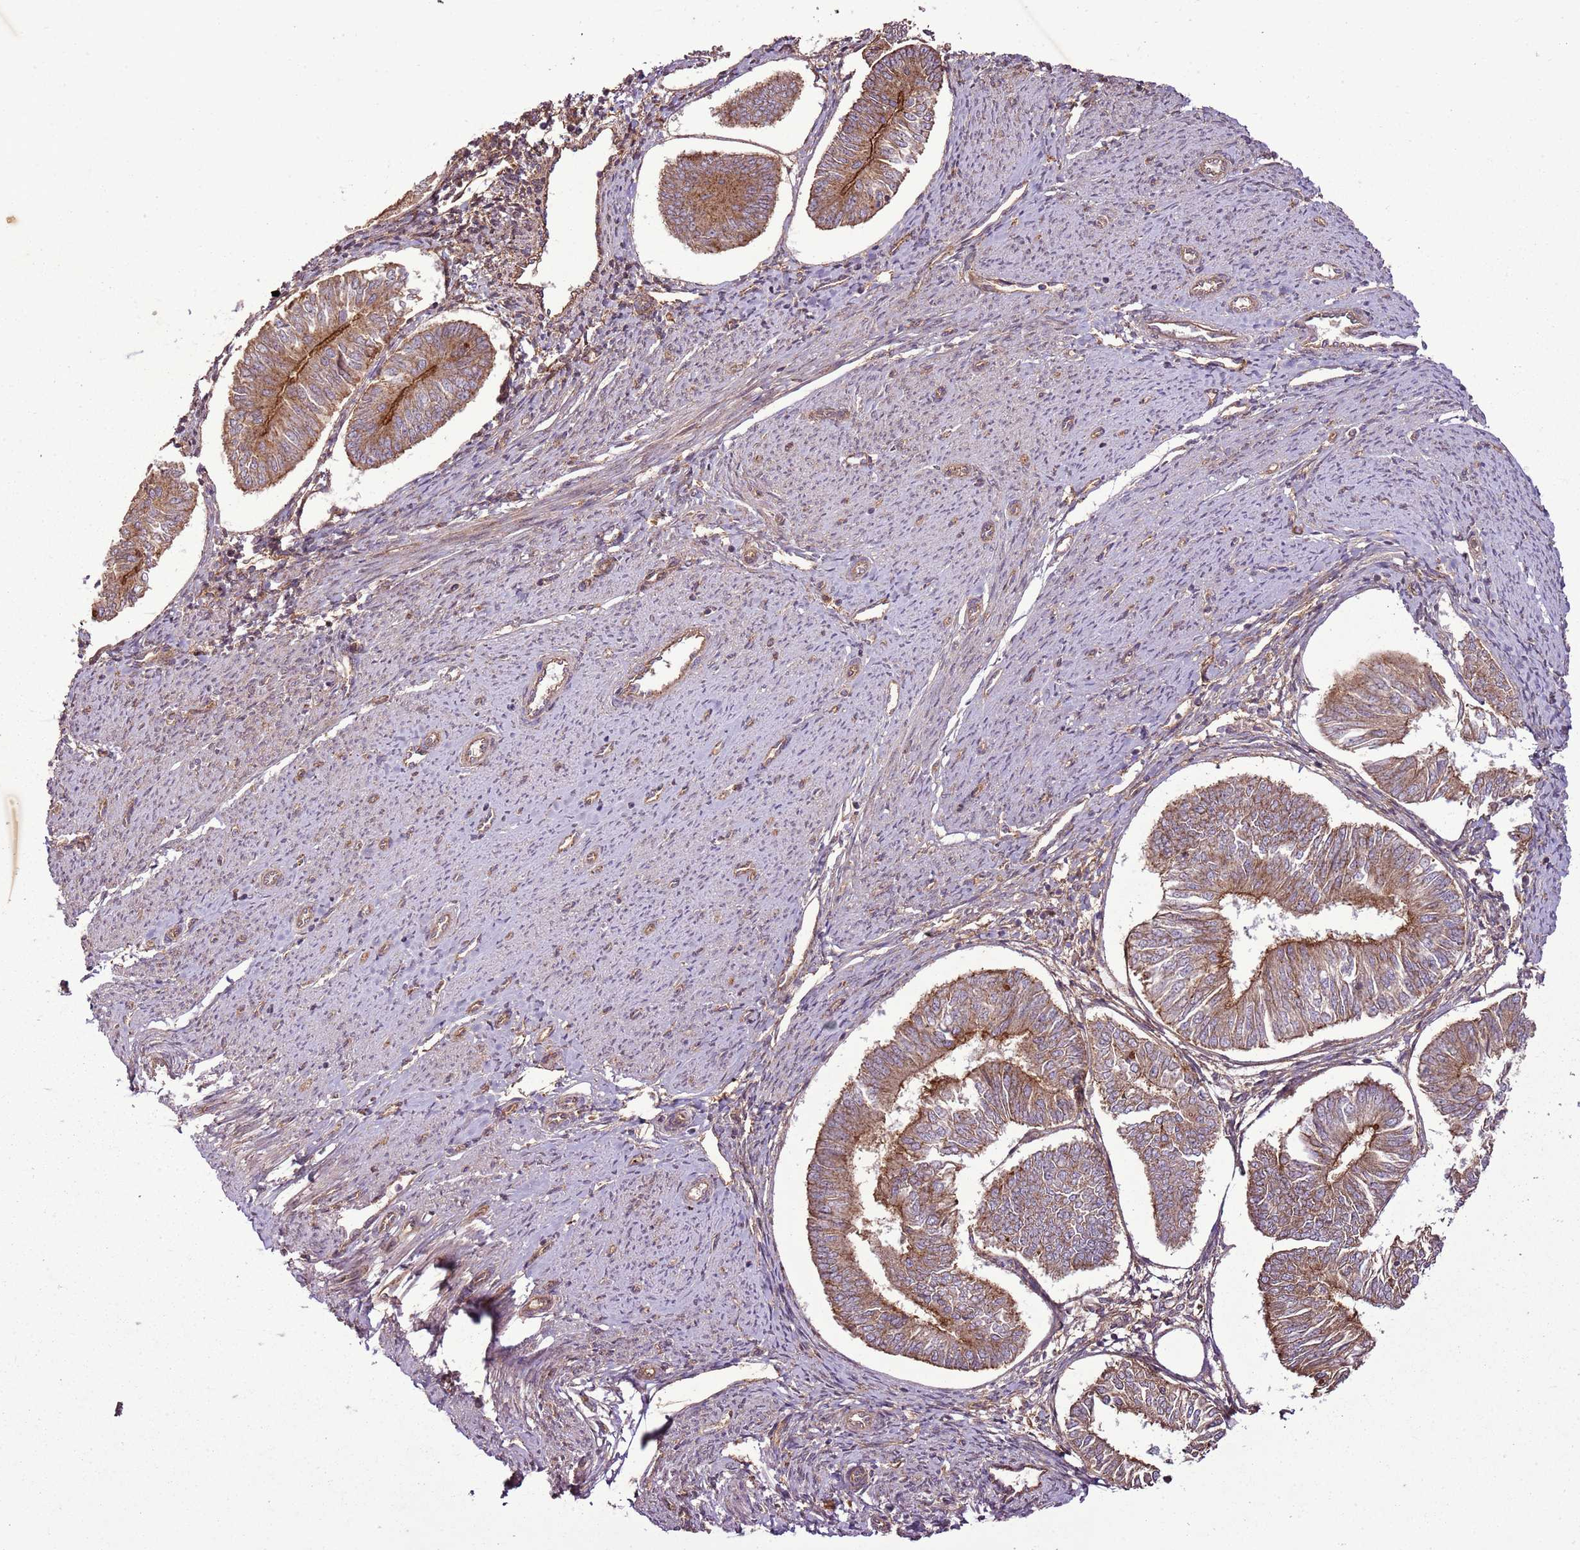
{"staining": {"intensity": "moderate", "quantity": ">75%", "location": "cytoplasmic/membranous"}, "tissue": "endometrial cancer", "cell_type": "Tumor cells", "image_type": "cancer", "snomed": [{"axis": "morphology", "description": "Adenocarcinoma, NOS"}, {"axis": "topography", "description": "Endometrium"}], "caption": "This micrograph shows IHC staining of endometrial cancer (adenocarcinoma), with medium moderate cytoplasmic/membranous expression in approximately >75% of tumor cells.", "gene": "ANKRD24", "patient": {"sex": "female", "age": 58}}